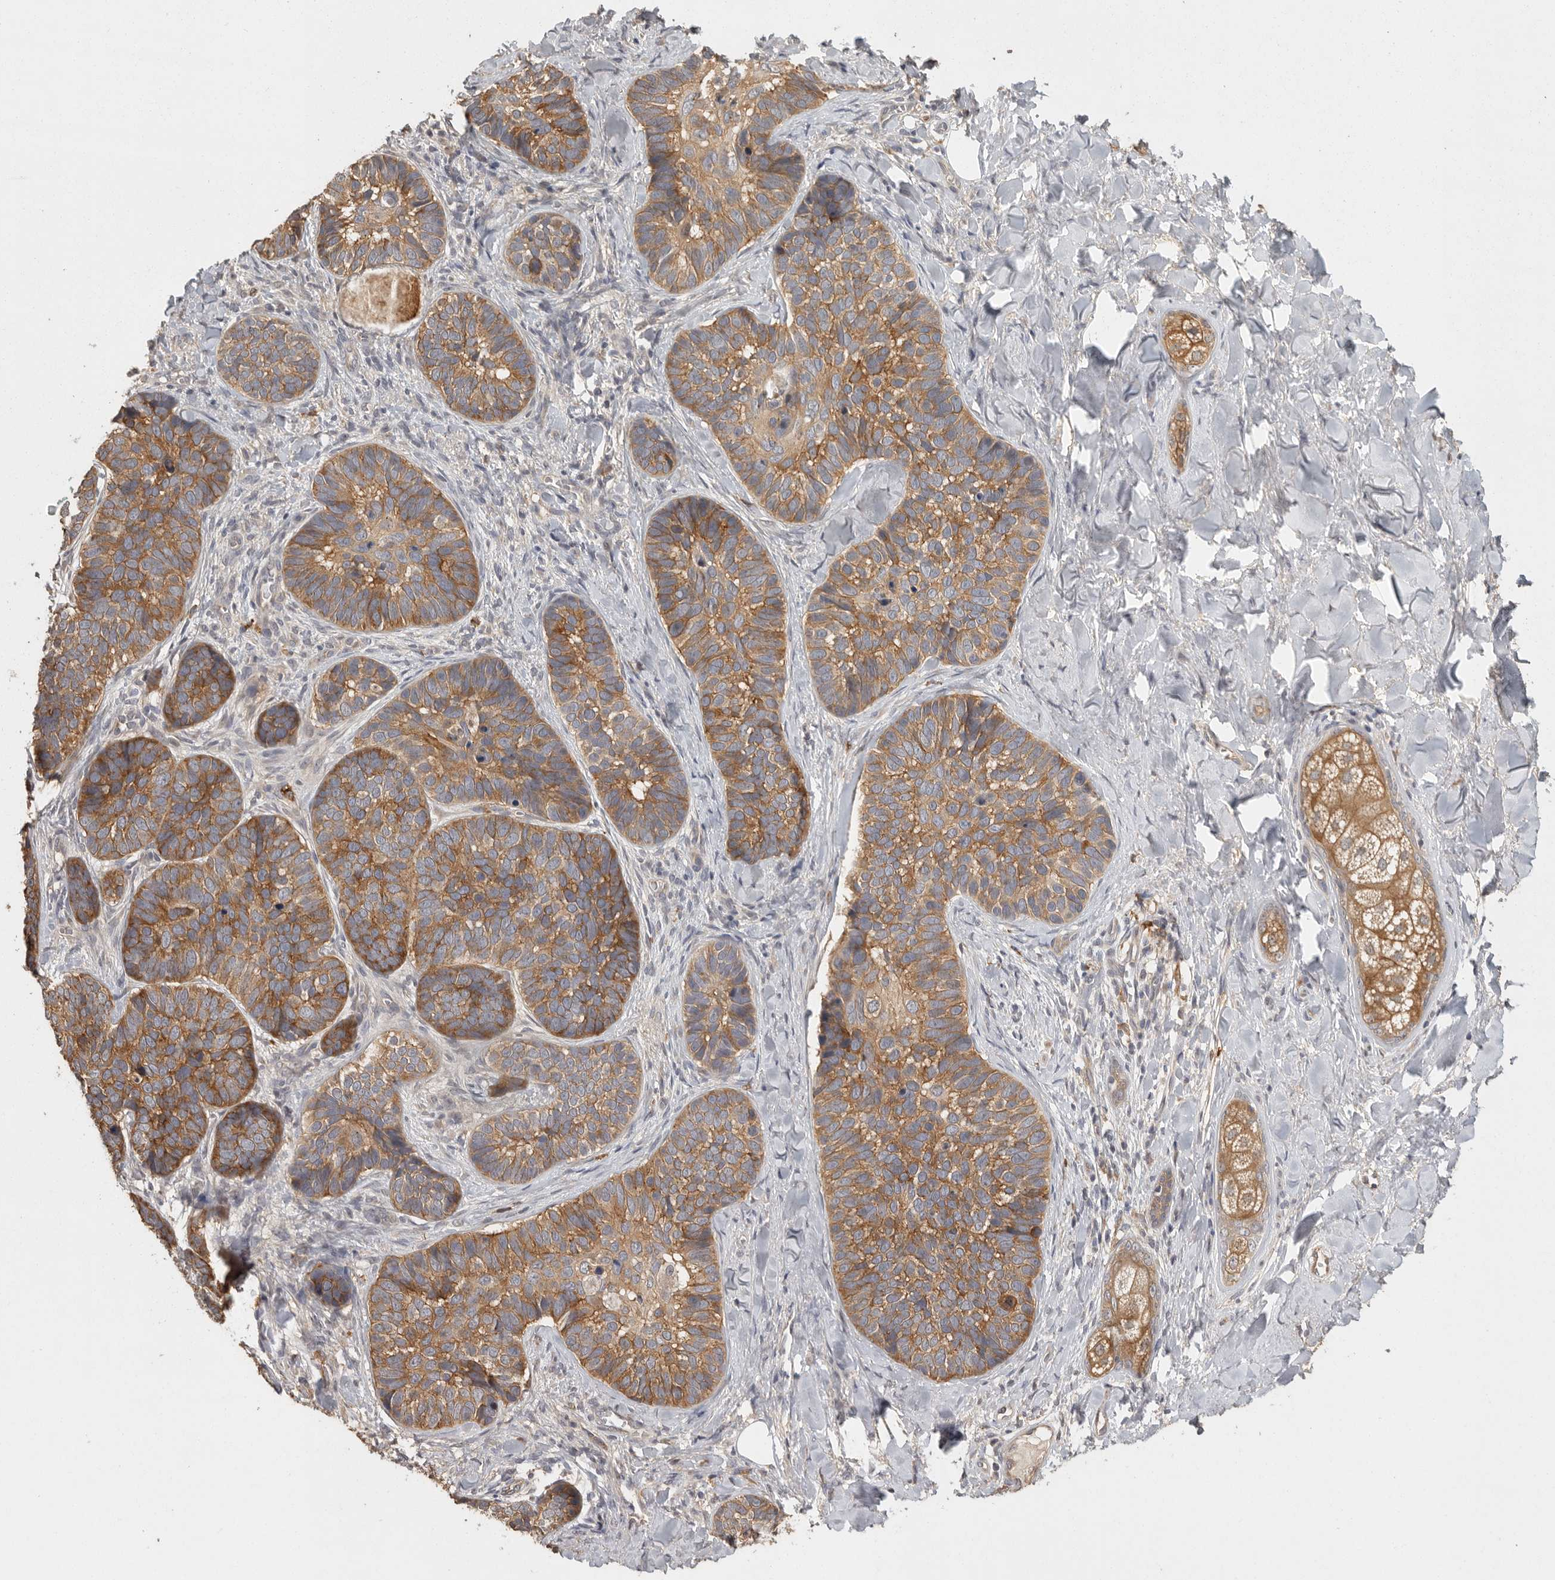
{"staining": {"intensity": "moderate", "quantity": ">75%", "location": "cytoplasmic/membranous"}, "tissue": "skin cancer", "cell_type": "Tumor cells", "image_type": "cancer", "snomed": [{"axis": "morphology", "description": "Basal cell carcinoma"}, {"axis": "topography", "description": "Skin"}], "caption": "High-magnification brightfield microscopy of basal cell carcinoma (skin) stained with DAB (brown) and counterstained with hematoxylin (blue). tumor cells exhibit moderate cytoplasmic/membranous positivity is present in approximately>75% of cells.", "gene": "BAIAP2", "patient": {"sex": "male", "age": 62}}